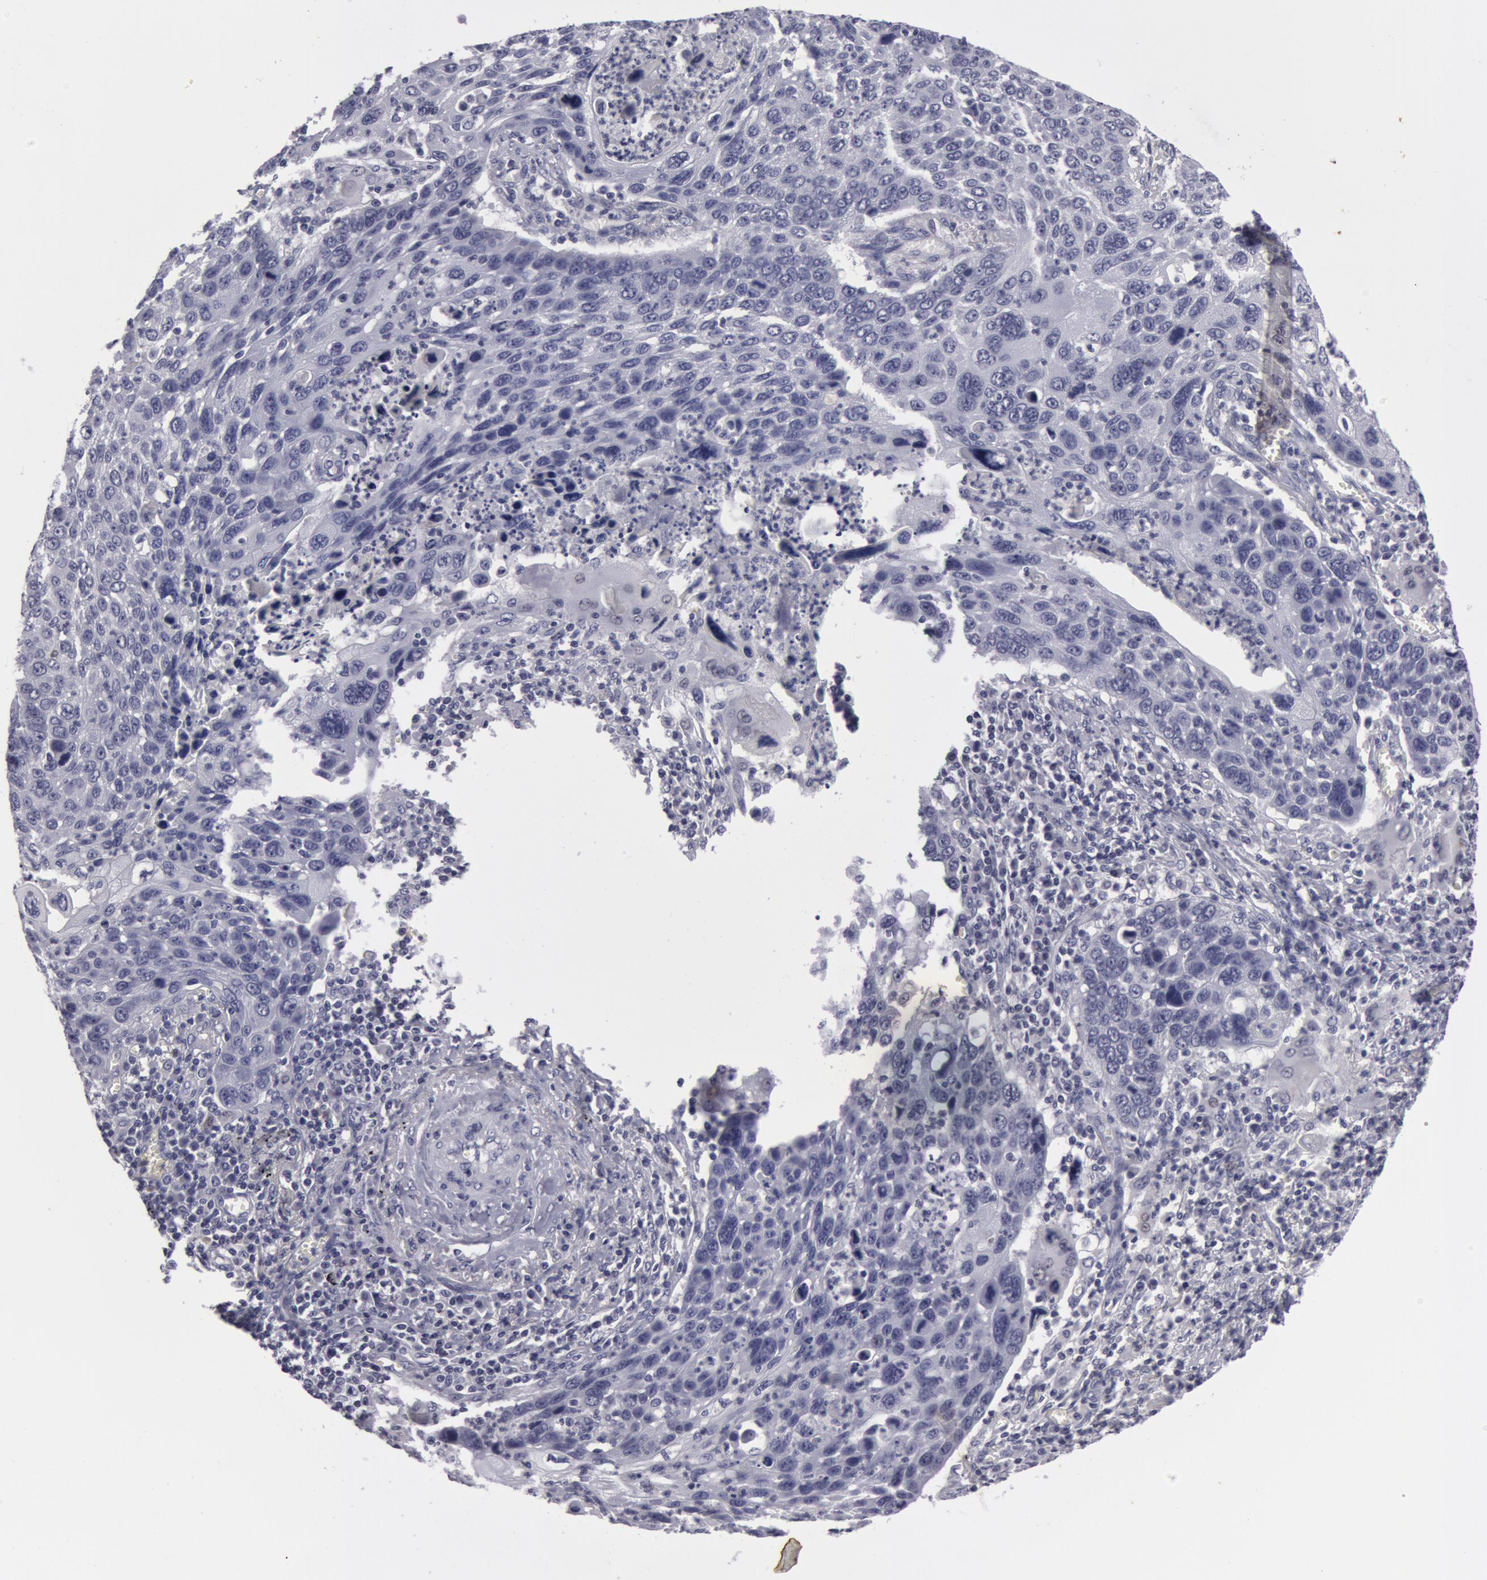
{"staining": {"intensity": "negative", "quantity": "none", "location": "none"}, "tissue": "lung cancer", "cell_type": "Tumor cells", "image_type": "cancer", "snomed": [{"axis": "morphology", "description": "Squamous cell carcinoma, NOS"}, {"axis": "topography", "description": "Lung"}], "caption": "DAB immunohistochemical staining of squamous cell carcinoma (lung) shows no significant staining in tumor cells.", "gene": "NLGN4X", "patient": {"sex": "male", "age": 68}}